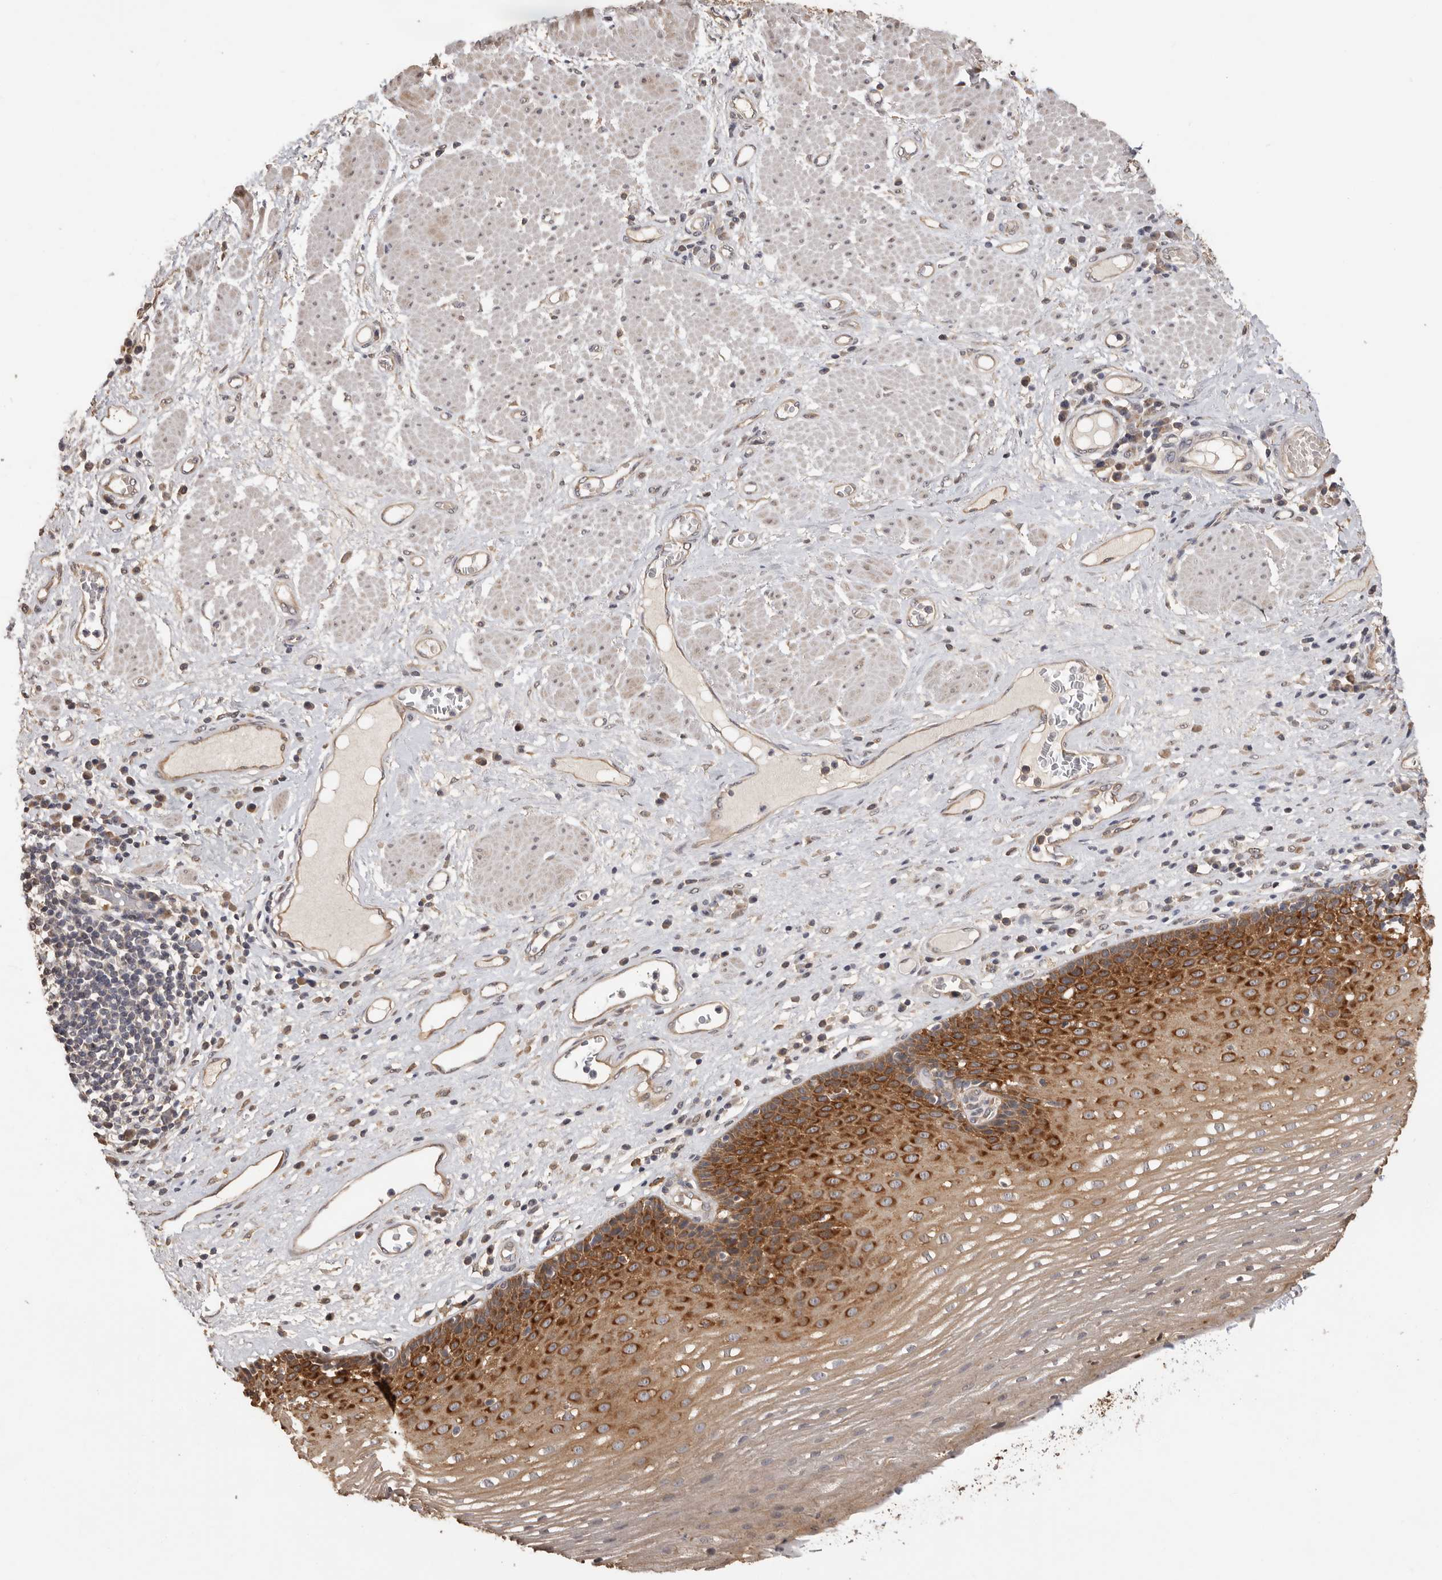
{"staining": {"intensity": "strong", "quantity": ">75%", "location": "cytoplasmic/membranous"}, "tissue": "esophagus", "cell_type": "Squamous epithelial cells", "image_type": "normal", "snomed": [{"axis": "morphology", "description": "Normal tissue, NOS"}, {"axis": "morphology", "description": "Adenocarcinoma, NOS"}, {"axis": "topography", "description": "Esophagus"}], "caption": "This is a photomicrograph of immunohistochemistry staining of normal esophagus, which shows strong expression in the cytoplasmic/membranous of squamous epithelial cells.", "gene": "BAIAP2", "patient": {"sex": "male", "age": 62}}